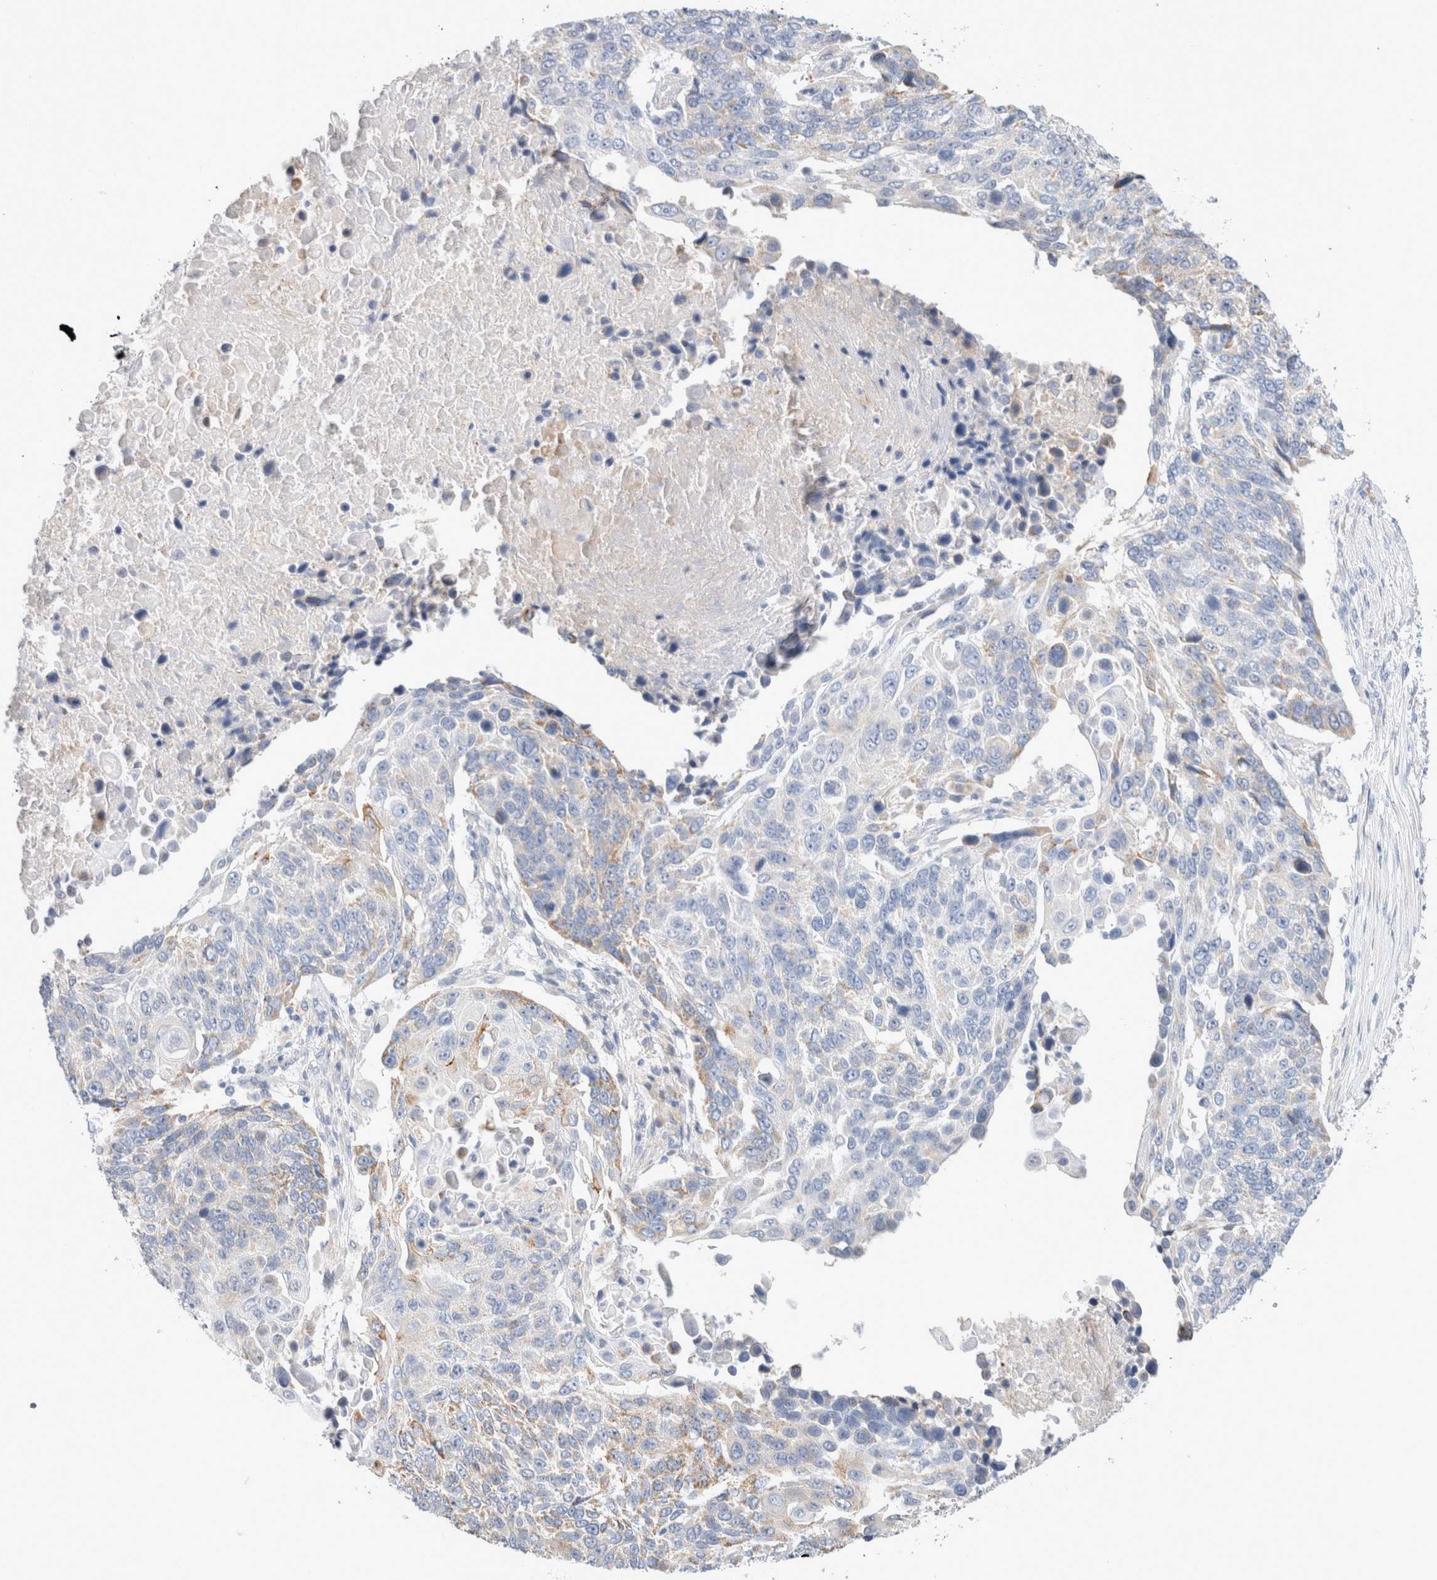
{"staining": {"intensity": "negative", "quantity": "none", "location": "none"}, "tissue": "lung cancer", "cell_type": "Tumor cells", "image_type": "cancer", "snomed": [{"axis": "morphology", "description": "Squamous cell carcinoma, NOS"}, {"axis": "topography", "description": "Lung"}], "caption": "Immunohistochemistry of human squamous cell carcinoma (lung) exhibits no staining in tumor cells. Brightfield microscopy of IHC stained with DAB (3,3'-diaminobenzidine) (brown) and hematoxylin (blue), captured at high magnification.", "gene": "GADD45G", "patient": {"sex": "male", "age": 66}}